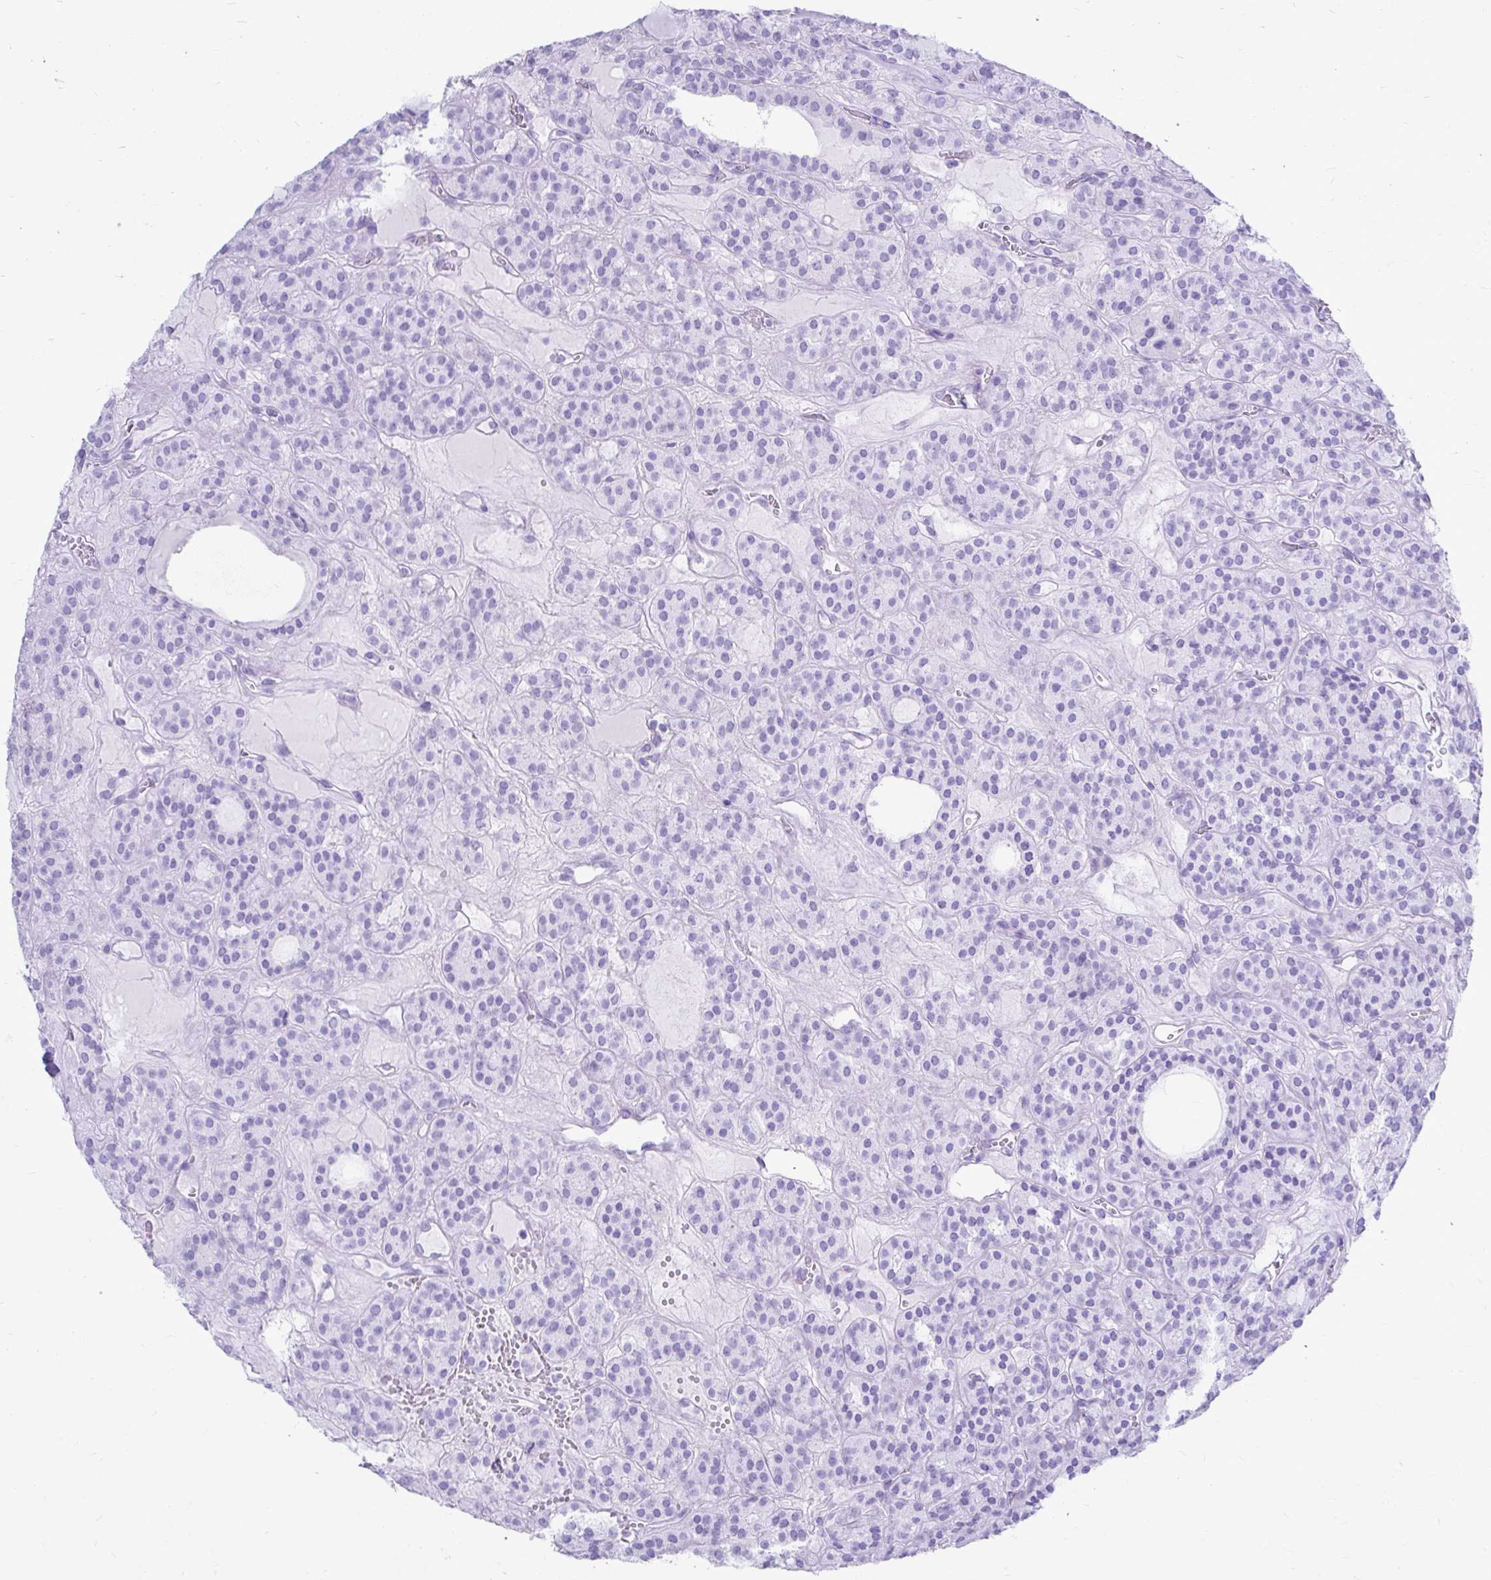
{"staining": {"intensity": "negative", "quantity": "none", "location": "none"}, "tissue": "thyroid cancer", "cell_type": "Tumor cells", "image_type": "cancer", "snomed": [{"axis": "morphology", "description": "Follicular adenoma carcinoma, NOS"}, {"axis": "topography", "description": "Thyroid gland"}], "caption": "Immunohistochemical staining of human thyroid follicular adenoma carcinoma demonstrates no significant staining in tumor cells.", "gene": "ATP4B", "patient": {"sex": "female", "age": 63}}